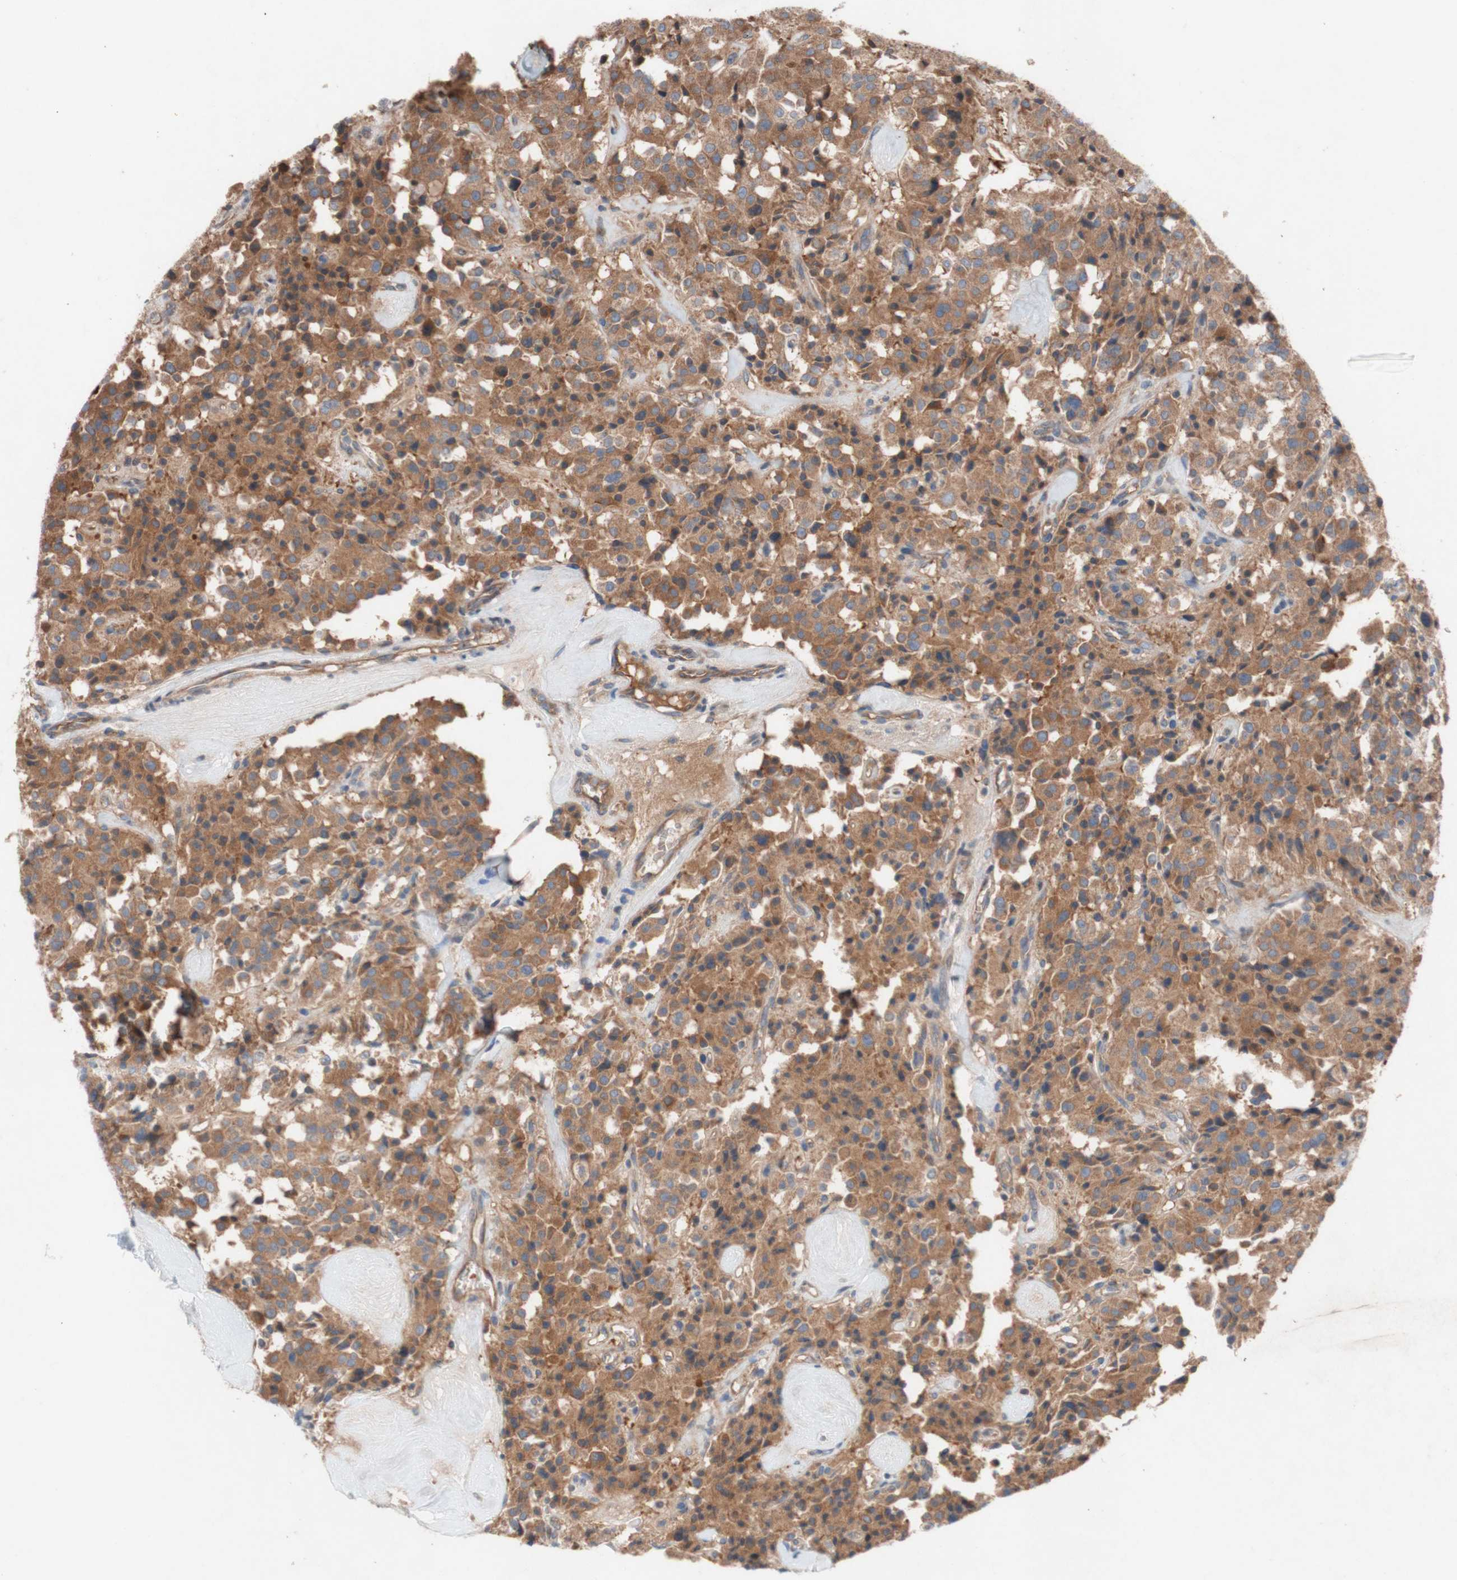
{"staining": {"intensity": "moderate", "quantity": ">75%", "location": "cytoplasmic/membranous"}, "tissue": "carcinoid", "cell_type": "Tumor cells", "image_type": "cancer", "snomed": [{"axis": "morphology", "description": "Carcinoid, malignant, NOS"}, {"axis": "topography", "description": "Lung"}], "caption": "A brown stain highlights moderate cytoplasmic/membranous staining of a protein in carcinoid tumor cells.", "gene": "TST", "patient": {"sex": "male", "age": 30}}